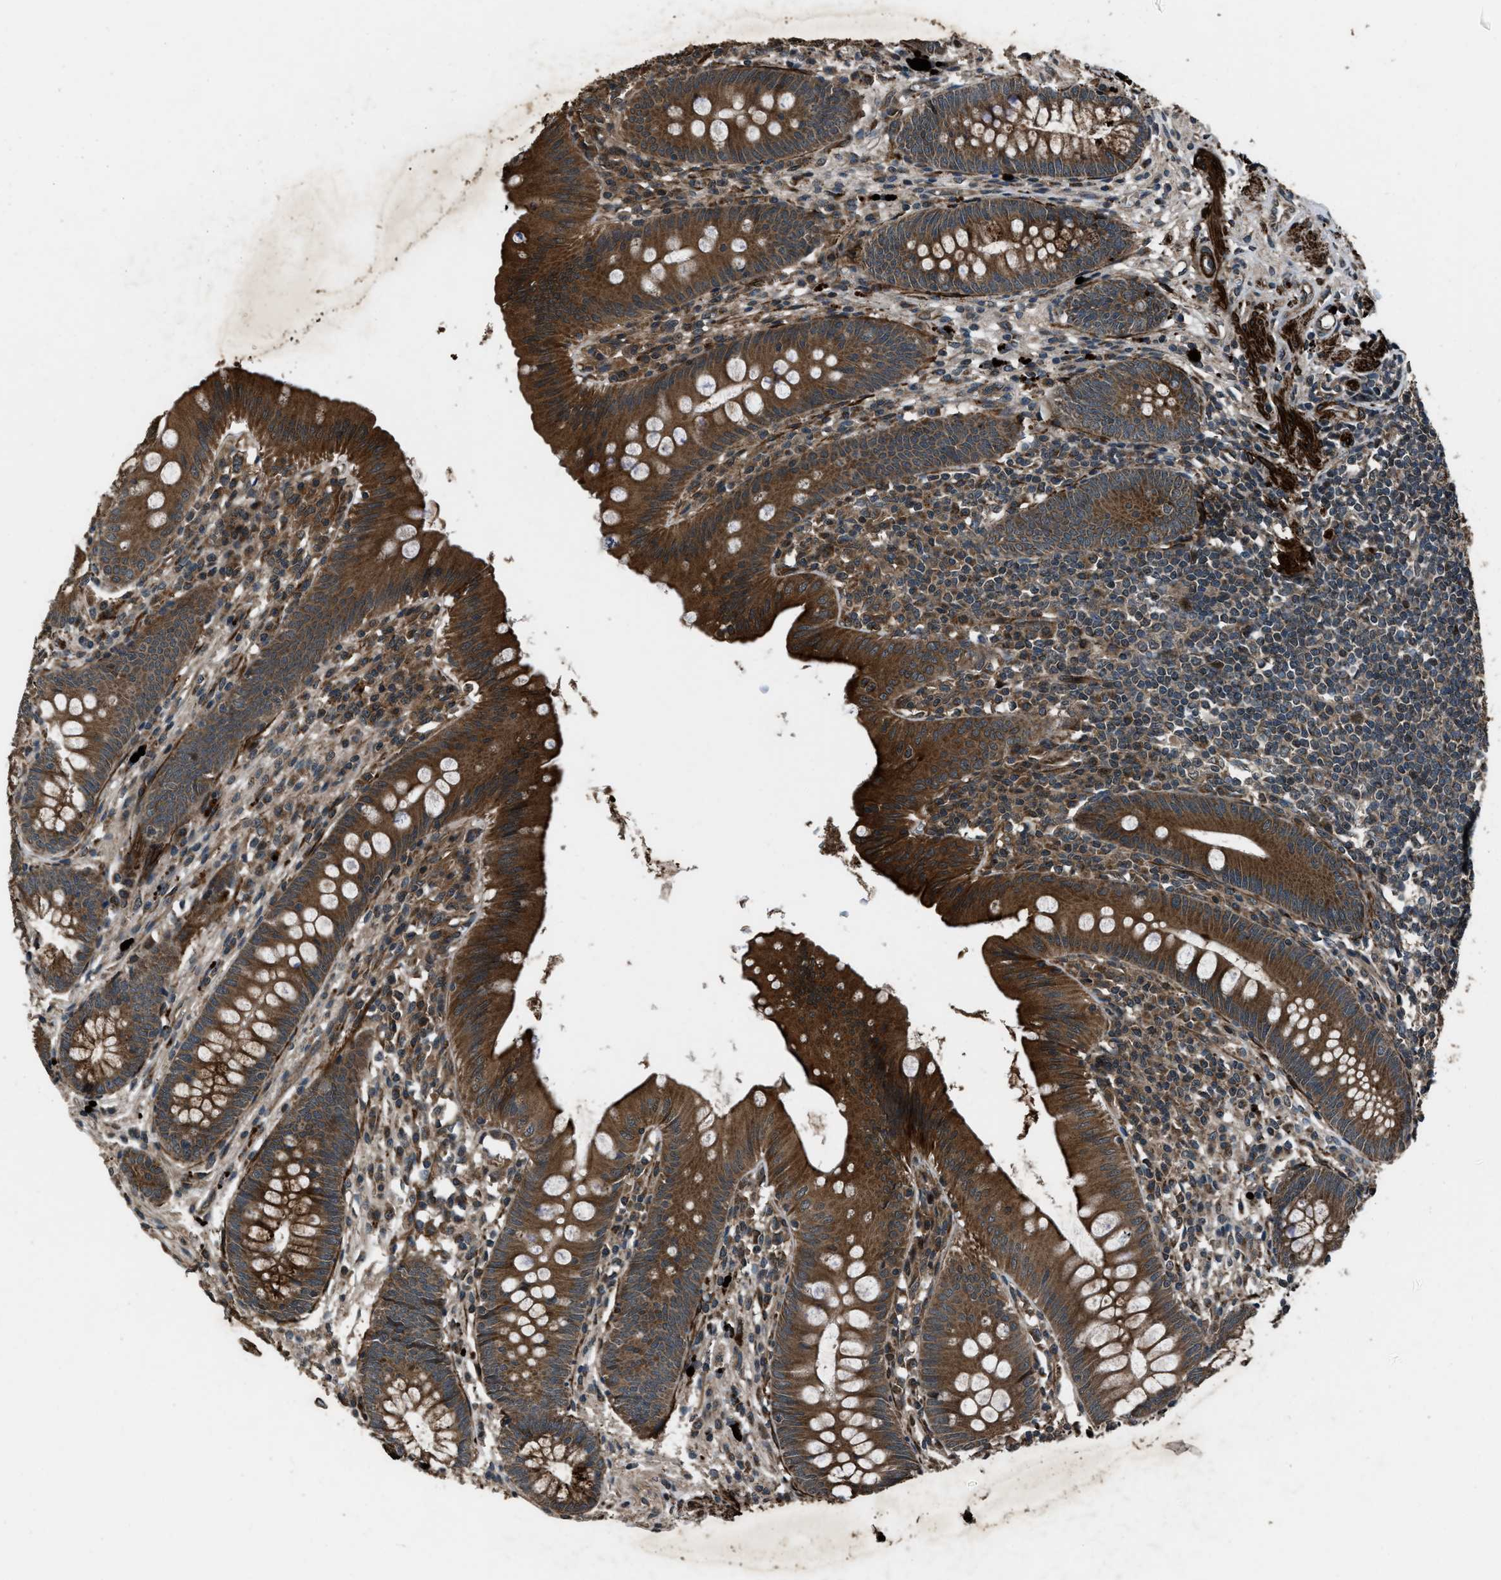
{"staining": {"intensity": "strong", "quantity": ">75%", "location": "cytoplasmic/membranous"}, "tissue": "appendix", "cell_type": "Glandular cells", "image_type": "normal", "snomed": [{"axis": "morphology", "description": "Normal tissue, NOS"}, {"axis": "topography", "description": "Appendix"}], "caption": "A photomicrograph showing strong cytoplasmic/membranous positivity in approximately >75% of glandular cells in benign appendix, as visualized by brown immunohistochemical staining.", "gene": "IRAK4", "patient": {"sex": "male", "age": 56}}